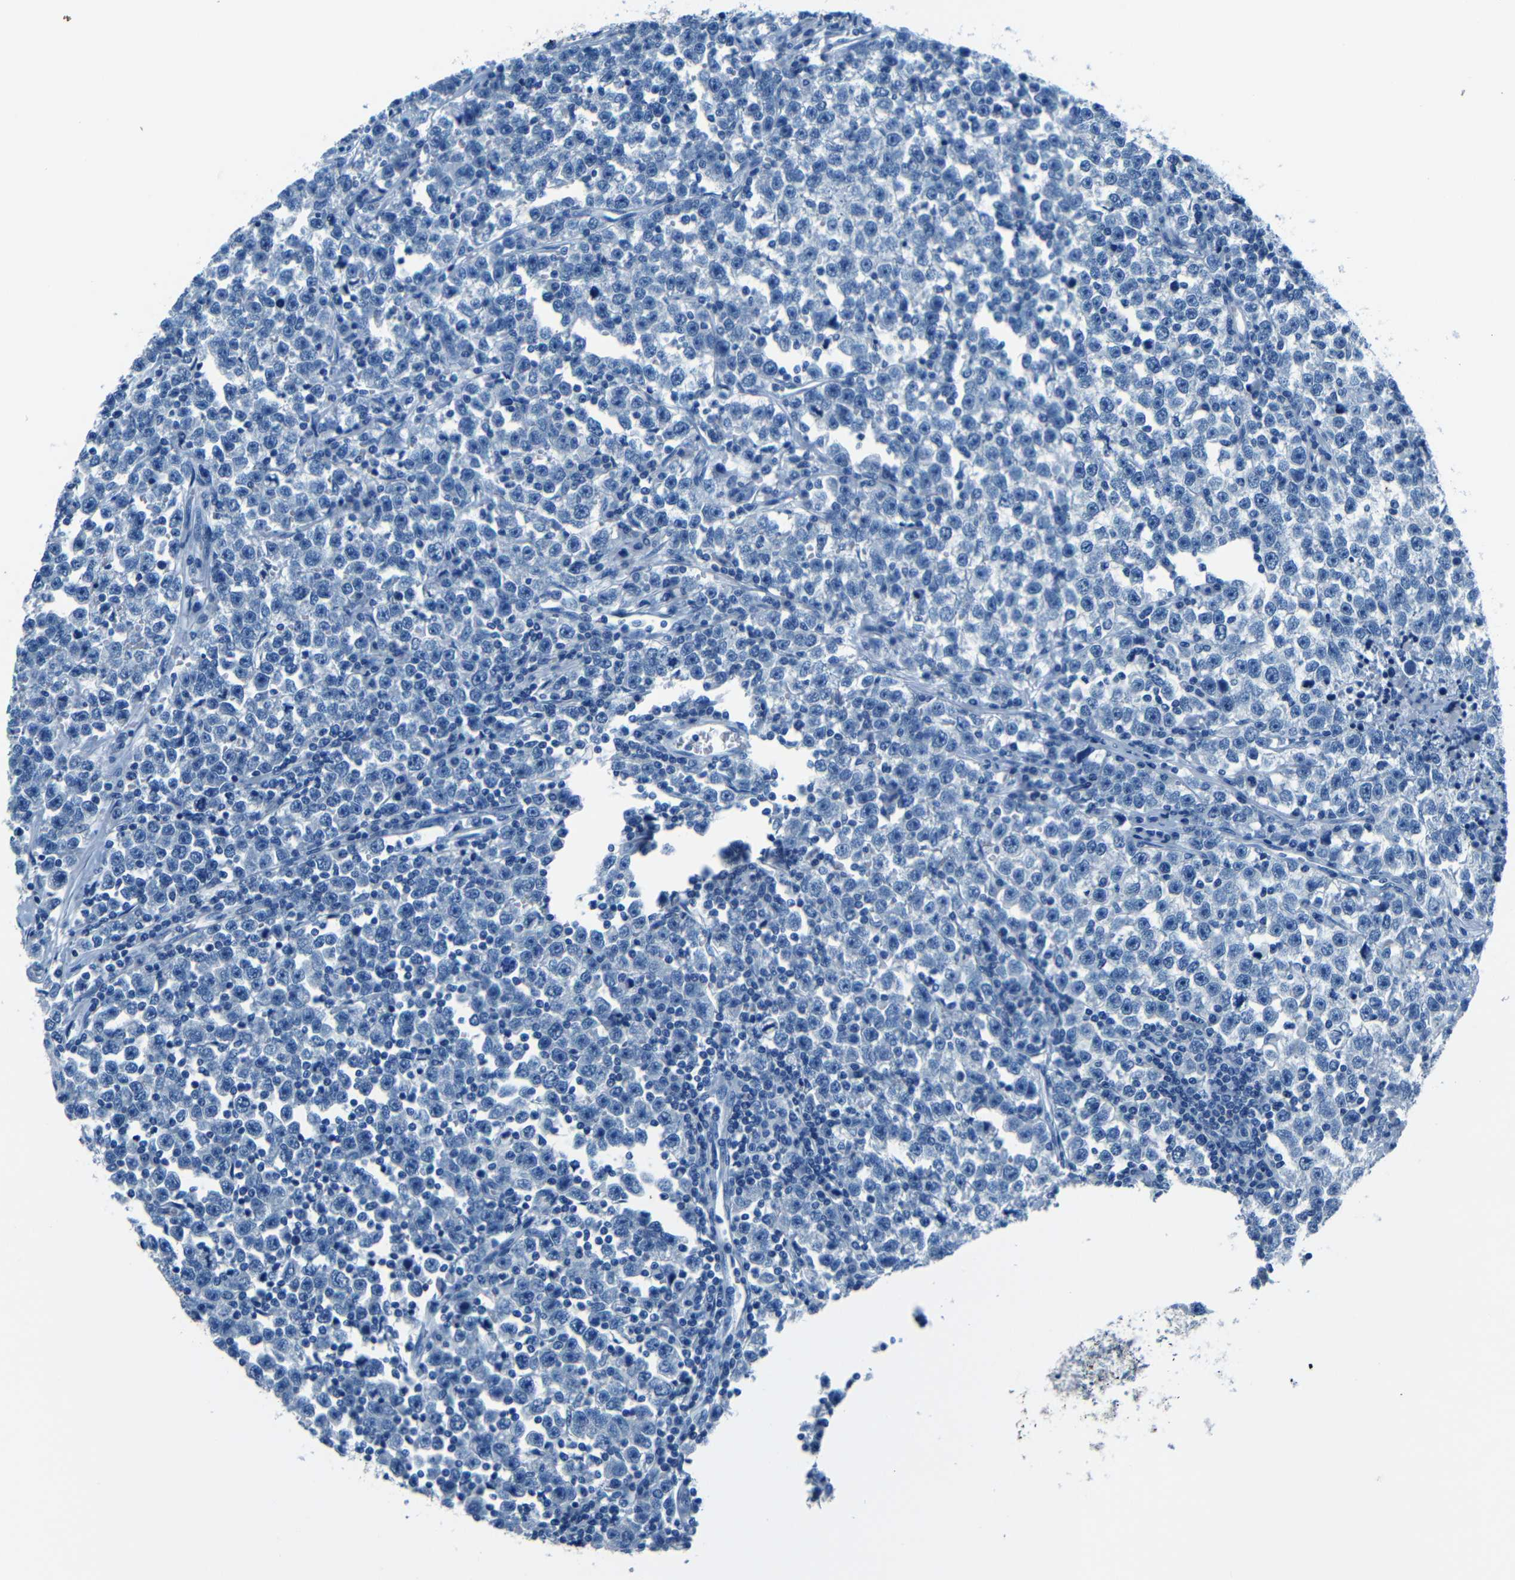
{"staining": {"intensity": "negative", "quantity": "none", "location": "none"}, "tissue": "testis cancer", "cell_type": "Tumor cells", "image_type": "cancer", "snomed": [{"axis": "morphology", "description": "Seminoma, NOS"}, {"axis": "topography", "description": "Testis"}], "caption": "An image of testis cancer stained for a protein shows no brown staining in tumor cells.", "gene": "FBN2", "patient": {"sex": "male", "age": 43}}